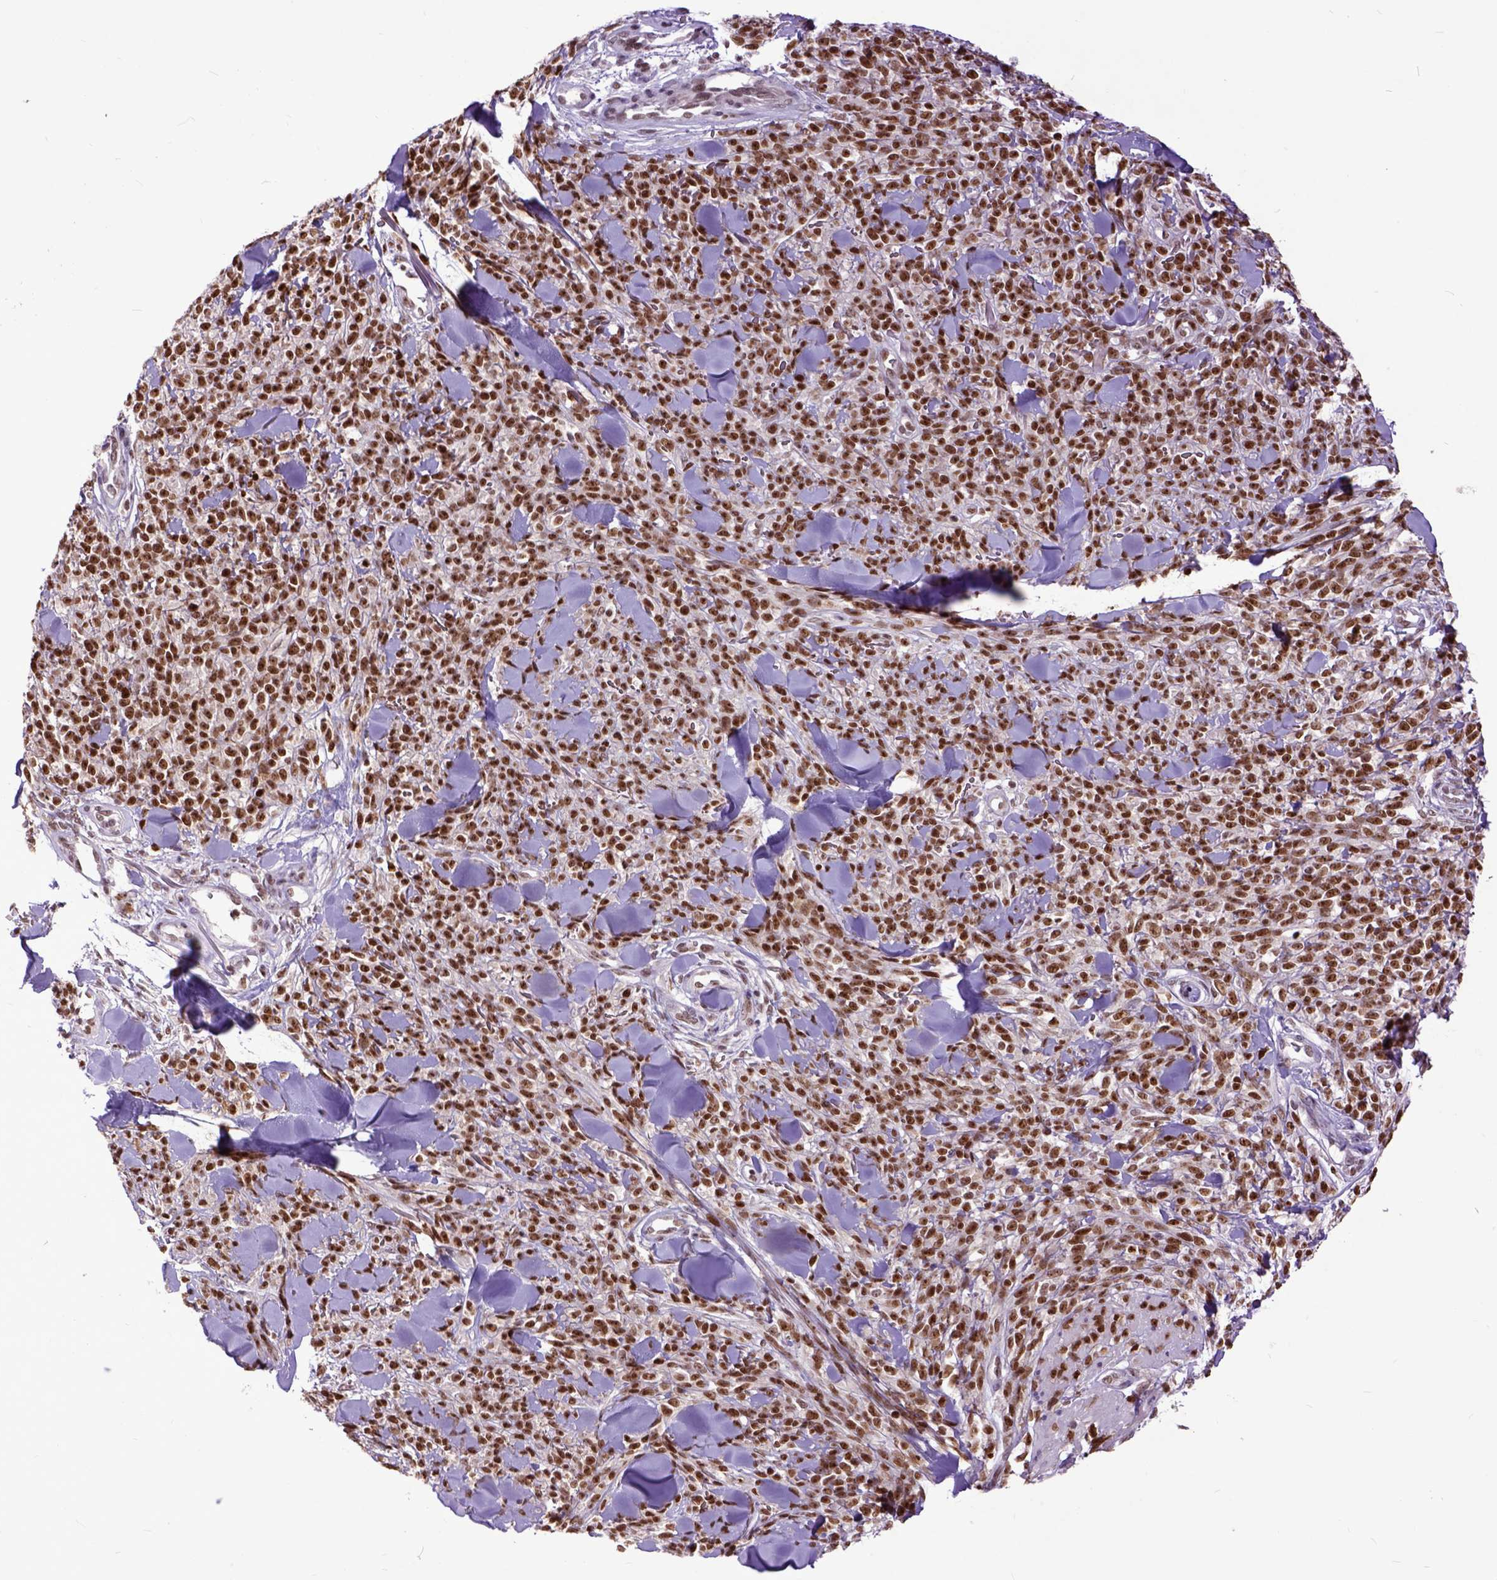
{"staining": {"intensity": "moderate", "quantity": ">75%", "location": "nuclear"}, "tissue": "melanoma", "cell_type": "Tumor cells", "image_type": "cancer", "snomed": [{"axis": "morphology", "description": "Malignant melanoma, NOS"}, {"axis": "topography", "description": "Skin"}, {"axis": "topography", "description": "Skin of trunk"}], "caption": "Malignant melanoma stained with DAB immunohistochemistry exhibits medium levels of moderate nuclear staining in about >75% of tumor cells. Using DAB (brown) and hematoxylin (blue) stains, captured at high magnification using brightfield microscopy.", "gene": "RCC2", "patient": {"sex": "male", "age": 74}}